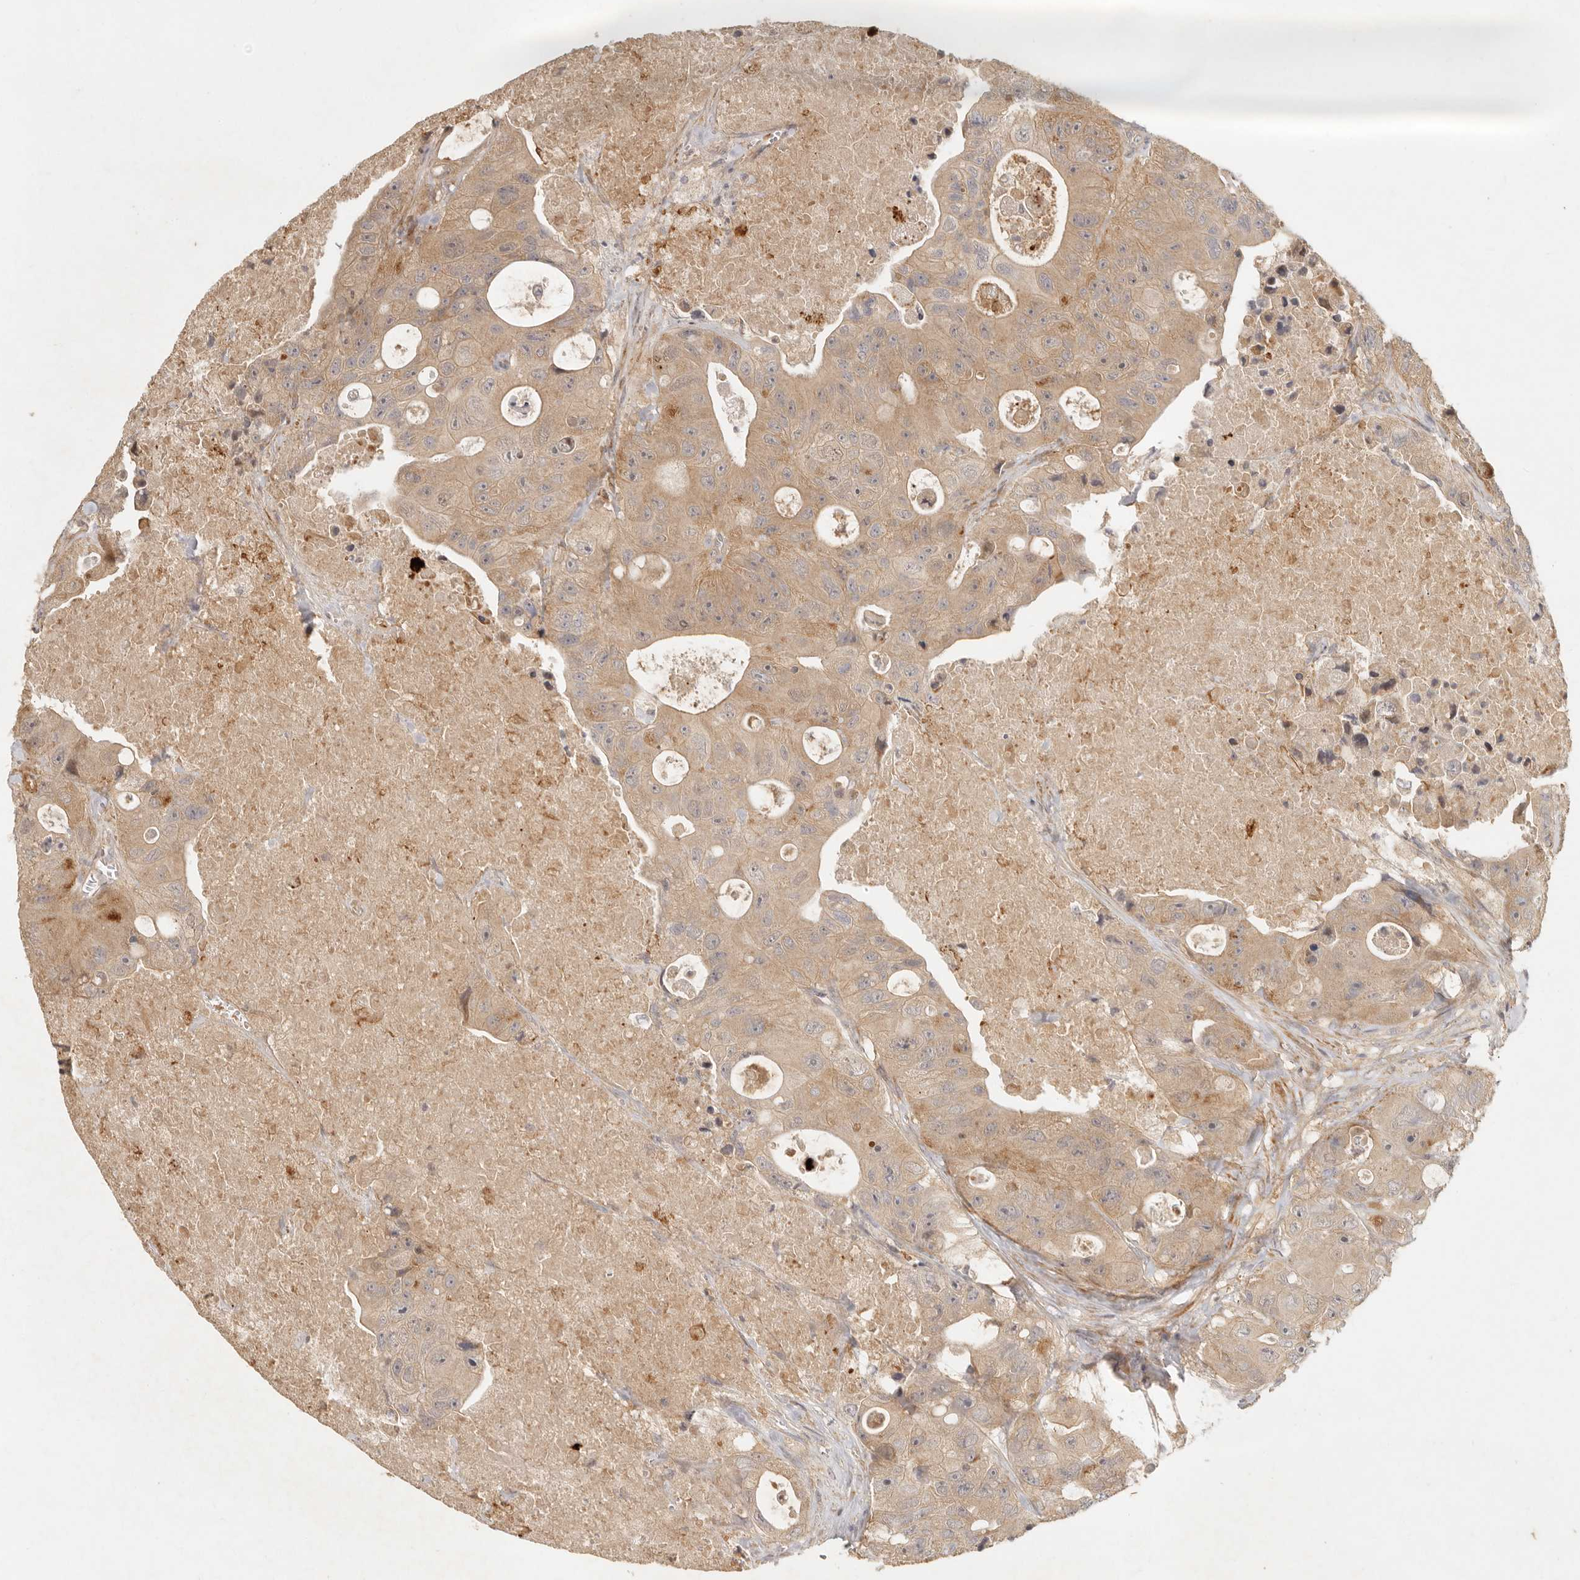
{"staining": {"intensity": "weak", "quantity": ">75%", "location": "cytoplasmic/membranous"}, "tissue": "colorectal cancer", "cell_type": "Tumor cells", "image_type": "cancer", "snomed": [{"axis": "morphology", "description": "Adenocarcinoma, NOS"}, {"axis": "topography", "description": "Colon"}], "caption": "This image reveals IHC staining of human colorectal adenocarcinoma, with low weak cytoplasmic/membranous staining in approximately >75% of tumor cells.", "gene": "VIPR1", "patient": {"sex": "female", "age": 46}}